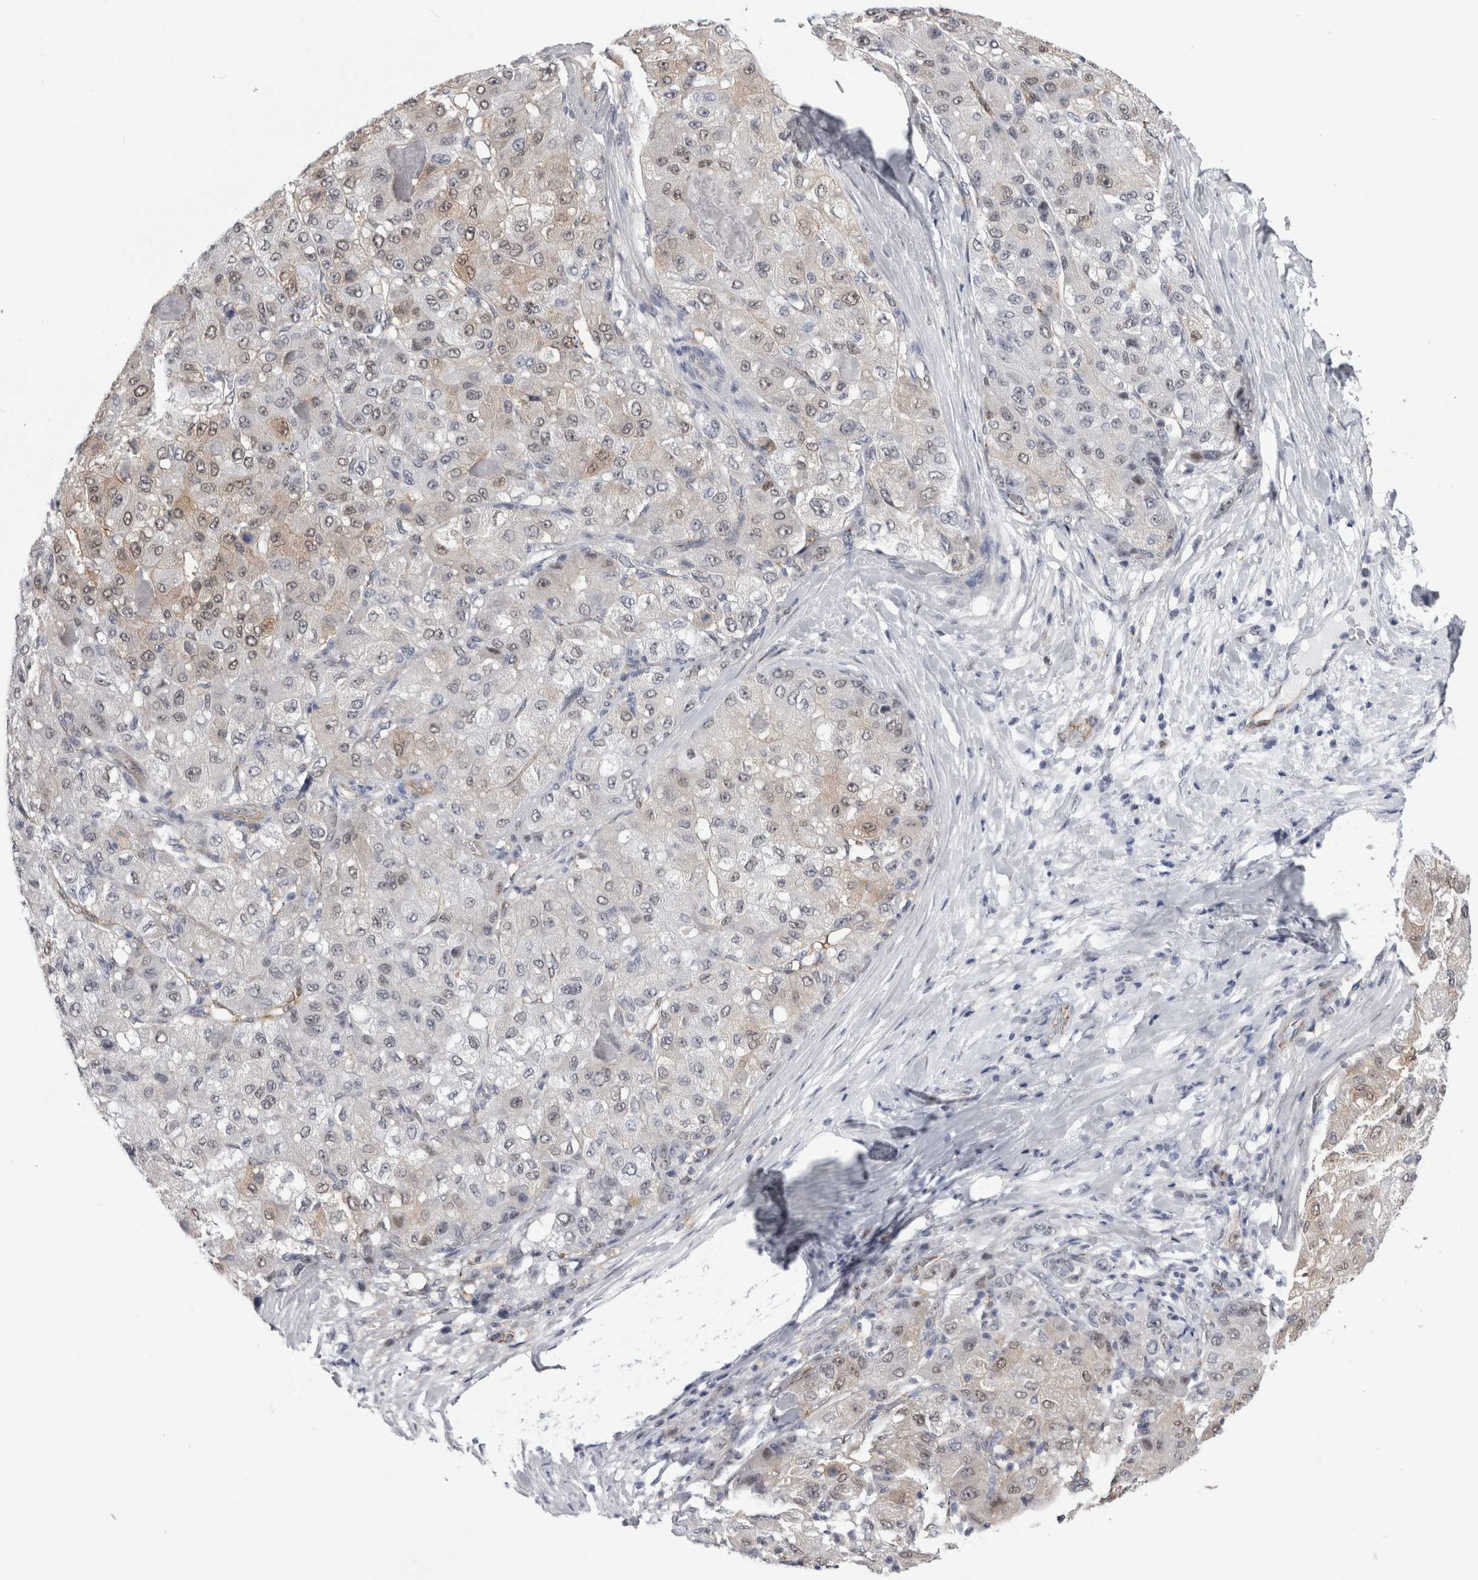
{"staining": {"intensity": "weak", "quantity": "<25%", "location": "cytoplasmic/membranous"}, "tissue": "liver cancer", "cell_type": "Tumor cells", "image_type": "cancer", "snomed": [{"axis": "morphology", "description": "Carcinoma, Hepatocellular, NOS"}, {"axis": "topography", "description": "Liver"}], "caption": "The histopathology image reveals no staining of tumor cells in liver cancer (hepatocellular carcinoma).", "gene": "ACOT7", "patient": {"sex": "male", "age": 80}}